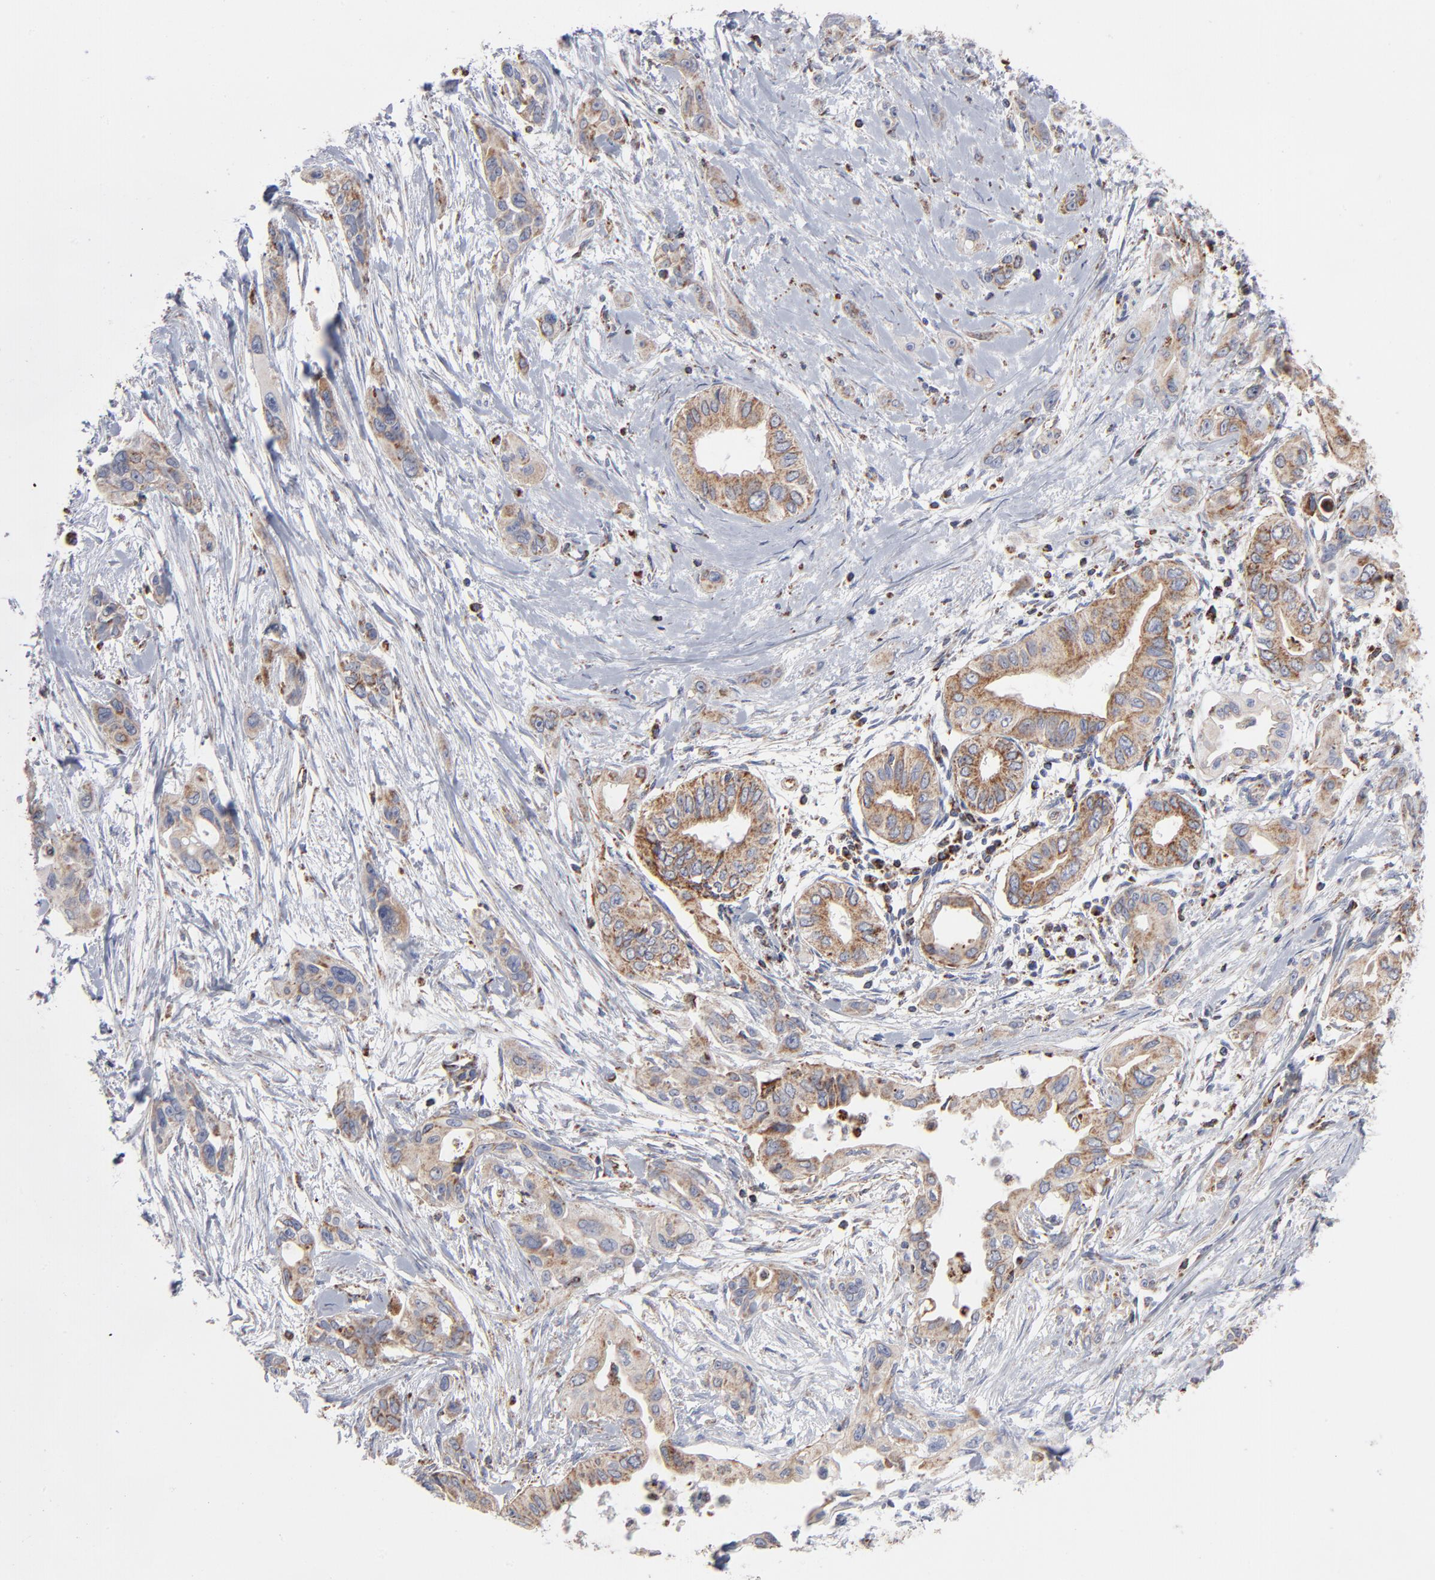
{"staining": {"intensity": "moderate", "quantity": ">75%", "location": "cytoplasmic/membranous"}, "tissue": "pancreatic cancer", "cell_type": "Tumor cells", "image_type": "cancer", "snomed": [{"axis": "morphology", "description": "Adenocarcinoma, NOS"}, {"axis": "topography", "description": "Pancreas"}], "caption": "The image demonstrates immunohistochemical staining of adenocarcinoma (pancreatic). There is moderate cytoplasmic/membranous positivity is appreciated in about >75% of tumor cells.", "gene": "ASB3", "patient": {"sex": "female", "age": 60}}